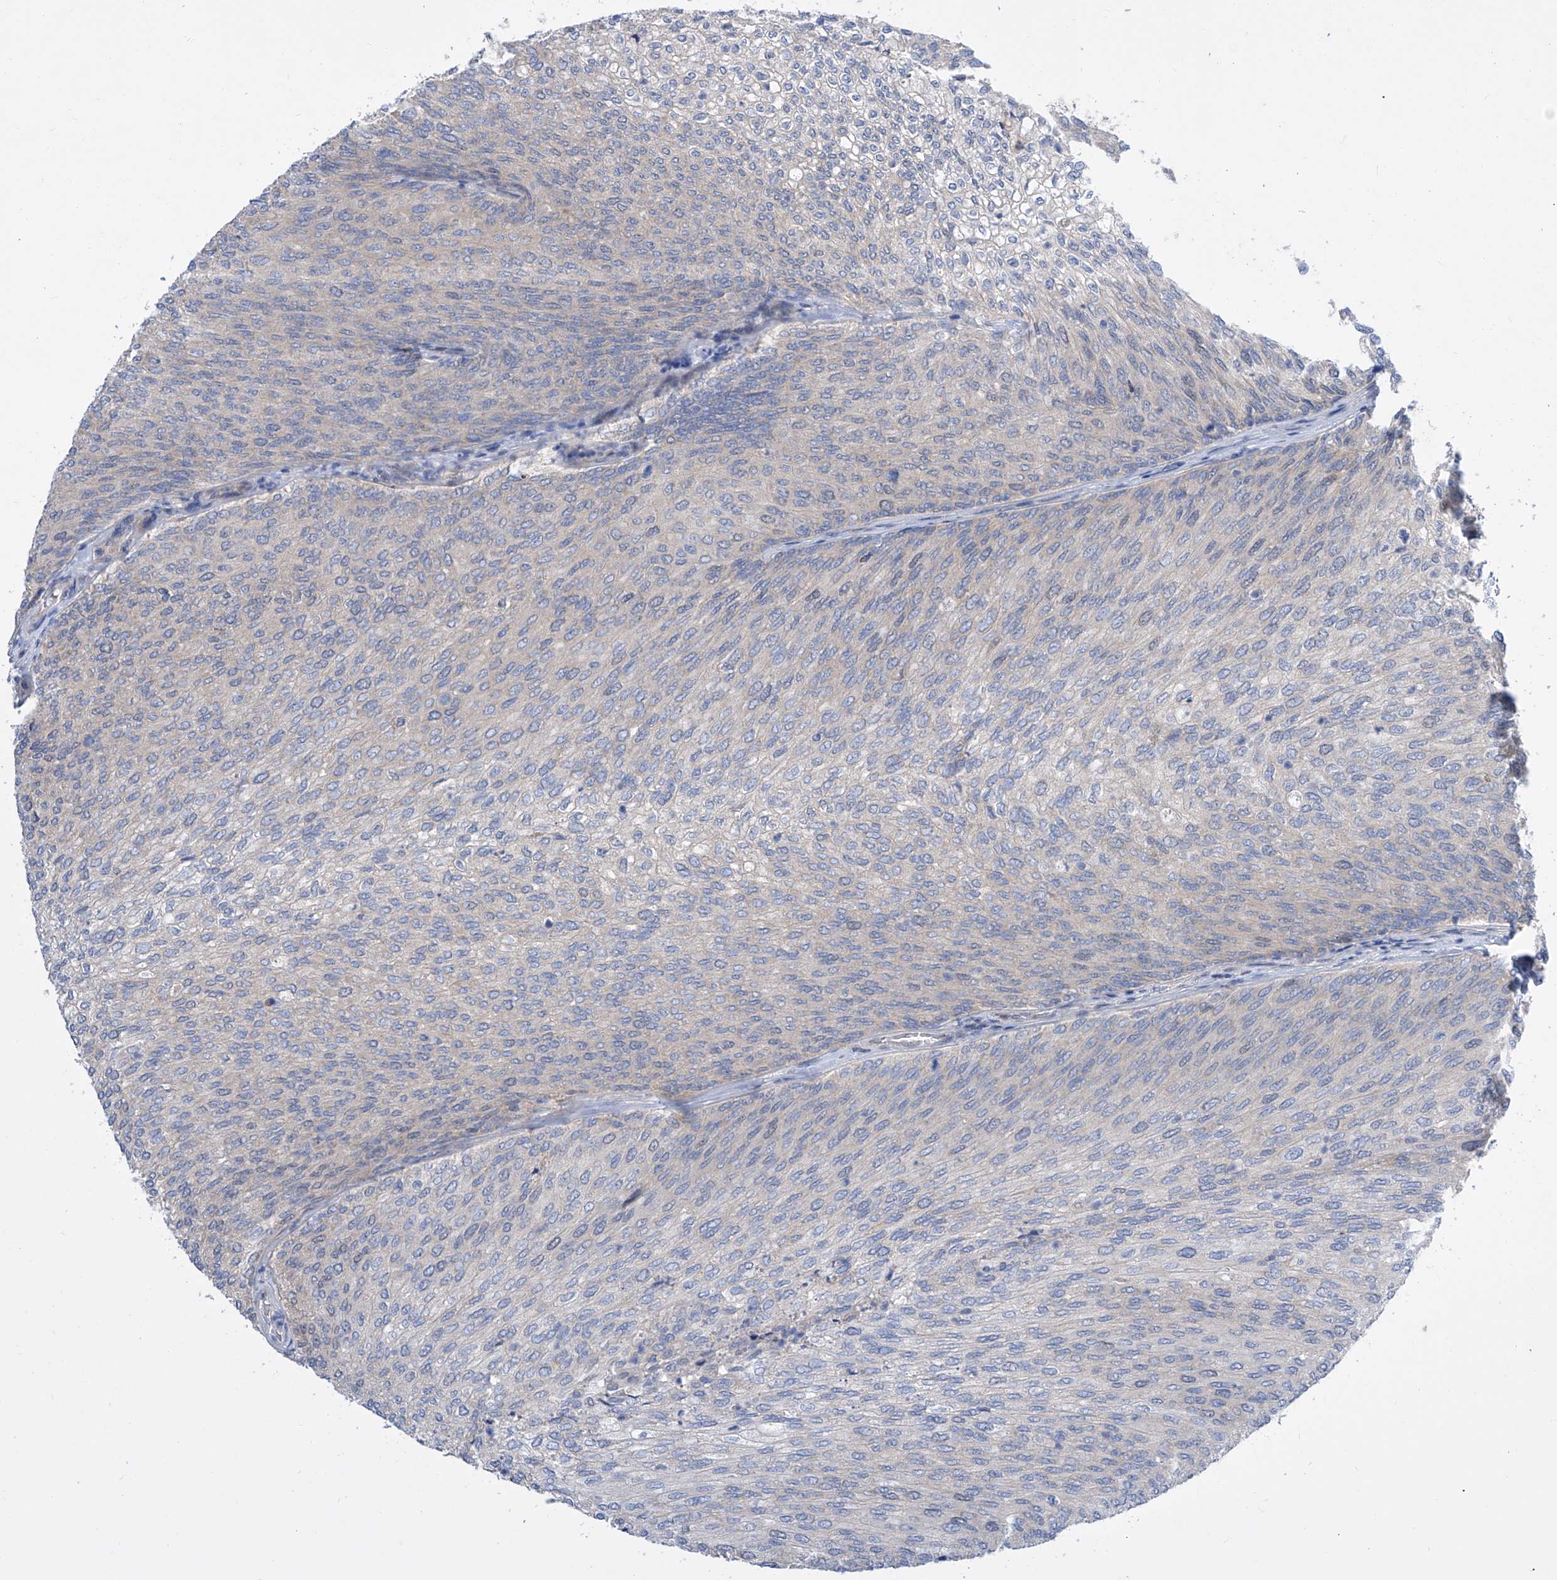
{"staining": {"intensity": "weak", "quantity": "<25%", "location": "cytoplasmic/membranous"}, "tissue": "urothelial cancer", "cell_type": "Tumor cells", "image_type": "cancer", "snomed": [{"axis": "morphology", "description": "Urothelial carcinoma, Low grade"}, {"axis": "topography", "description": "Urinary bladder"}], "caption": "IHC of low-grade urothelial carcinoma exhibits no staining in tumor cells. (Brightfield microscopy of DAB immunohistochemistry at high magnification).", "gene": "SRBD1", "patient": {"sex": "female", "age": 79}}